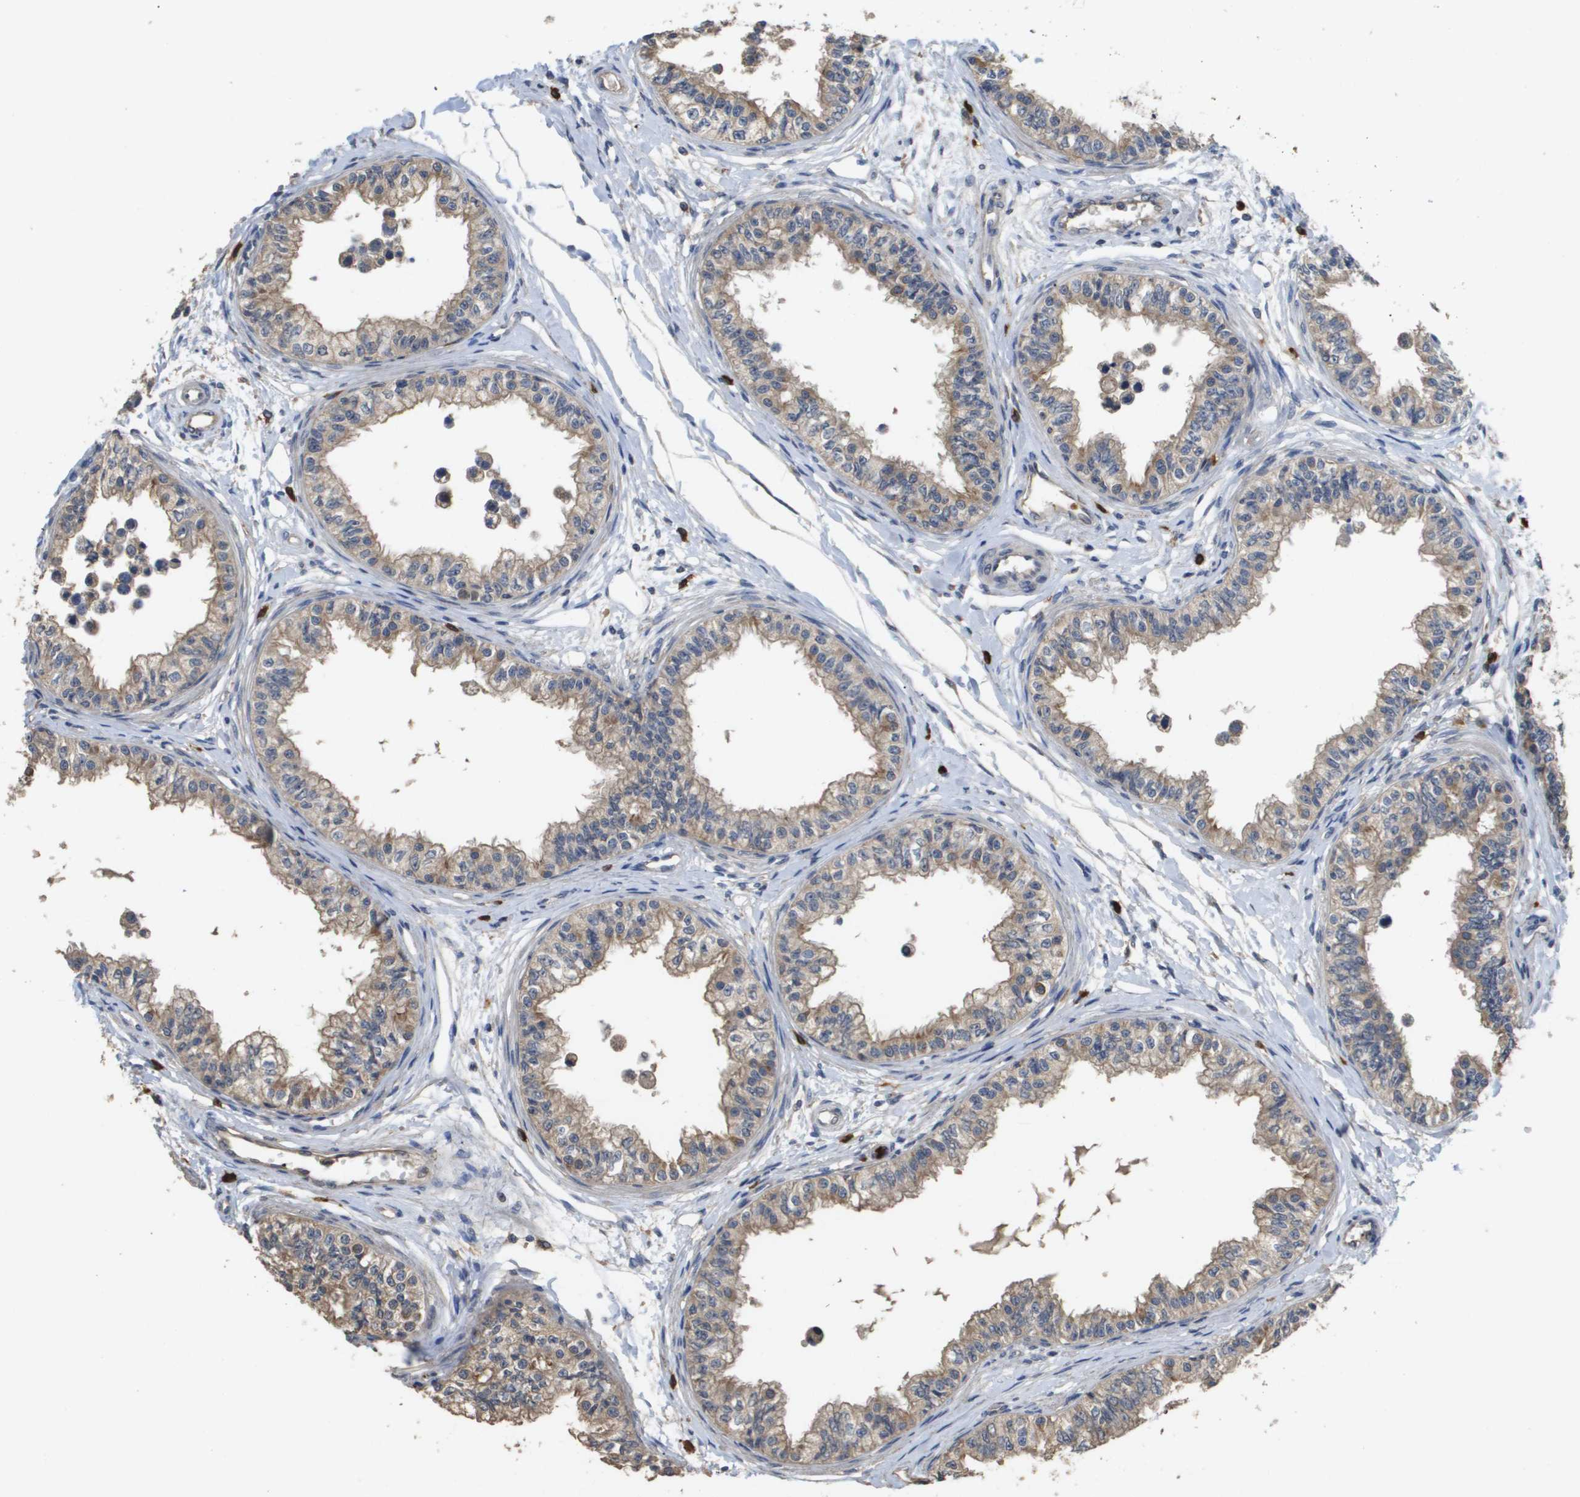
{"staining": {"intensity": "weak", "quantity": ">75%", "location": "cytoplasmic/membranous"}, "tissue": "epididymis", "cell_type": "Glandular cells", "image_type": "normal", "snomed": [{"axis": "morphology", "description": "Normal tissue, NOS"}, {"axis": "morphology", "description": "Adenocarcinoma, metastatic, NOS"}, {"axis": "topography", "description": "Testis"}, {"axis": "topography", "description": "Epididymis"}], "caption": "A brown stain labels weak cytoplasmic/membranous staining of a protein in glandular cells of normal human epididymis. (Brightfield microscopy of DAB IHC at high magnification).", "gene": "RAB27B", "patient": {"sex": "male", "age": 26}}